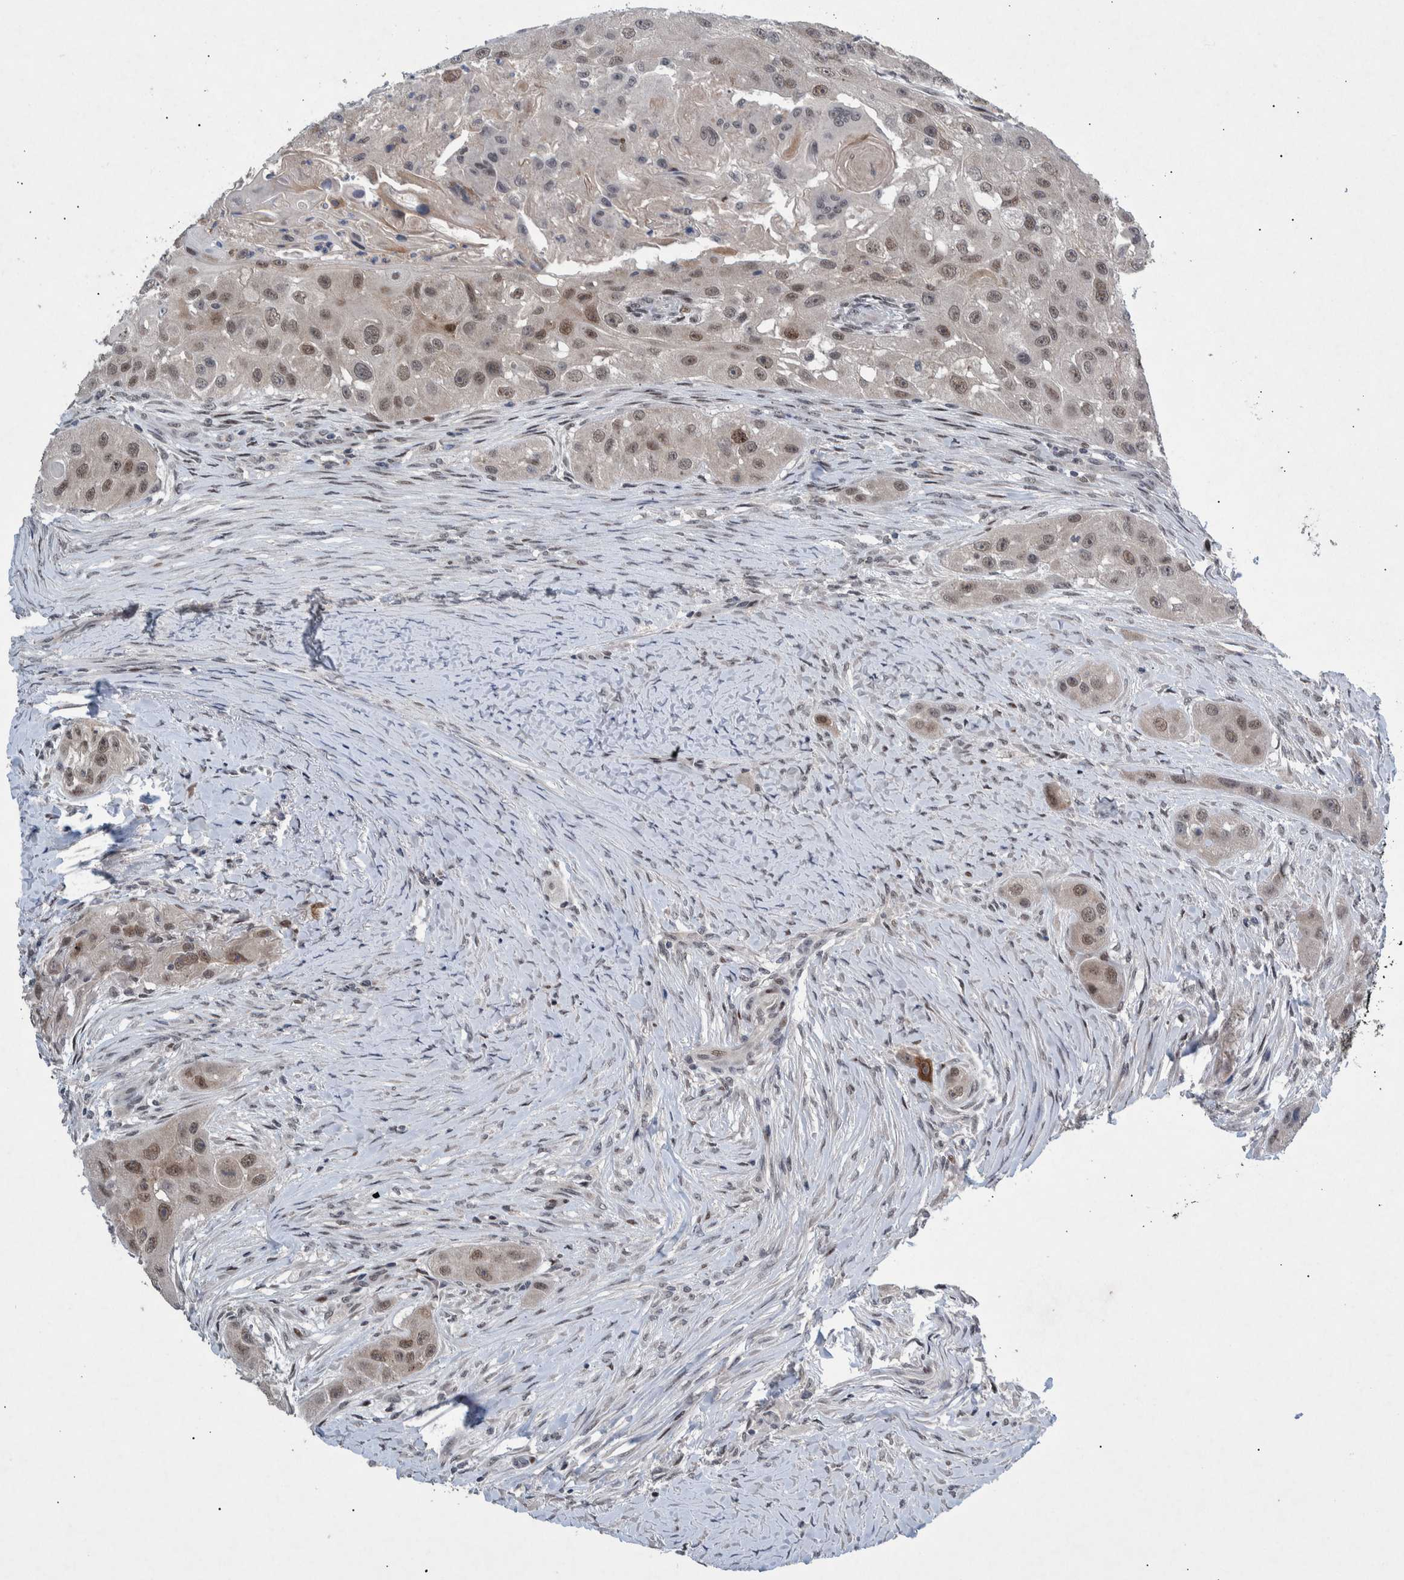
{"staining": {"intensity": "weak", "quantity": ">75%", "location": "nuclear"}, "tissue": "head and neck cancer", "cell_type": "Tumor cells", "image_type": "cancer", "snomed": [{"axis": "morphology", "description": "Normal tissue, NOS"}, {"axis": "morphology", "description": "Squamous cell carcinoma, NOS"}, {"axis": "topography", "description": "Skeletal muscle"}, {"axis": "topography", "description": "Head-Neck"}], "caption": "Immunohistochemical staining of head and neck squamous cell carcinoma shows weak nuclear protein expression in about >75% of tumor cells.", "gene": "ESRP1", "patient": {"sex": "male", "age": 51}}